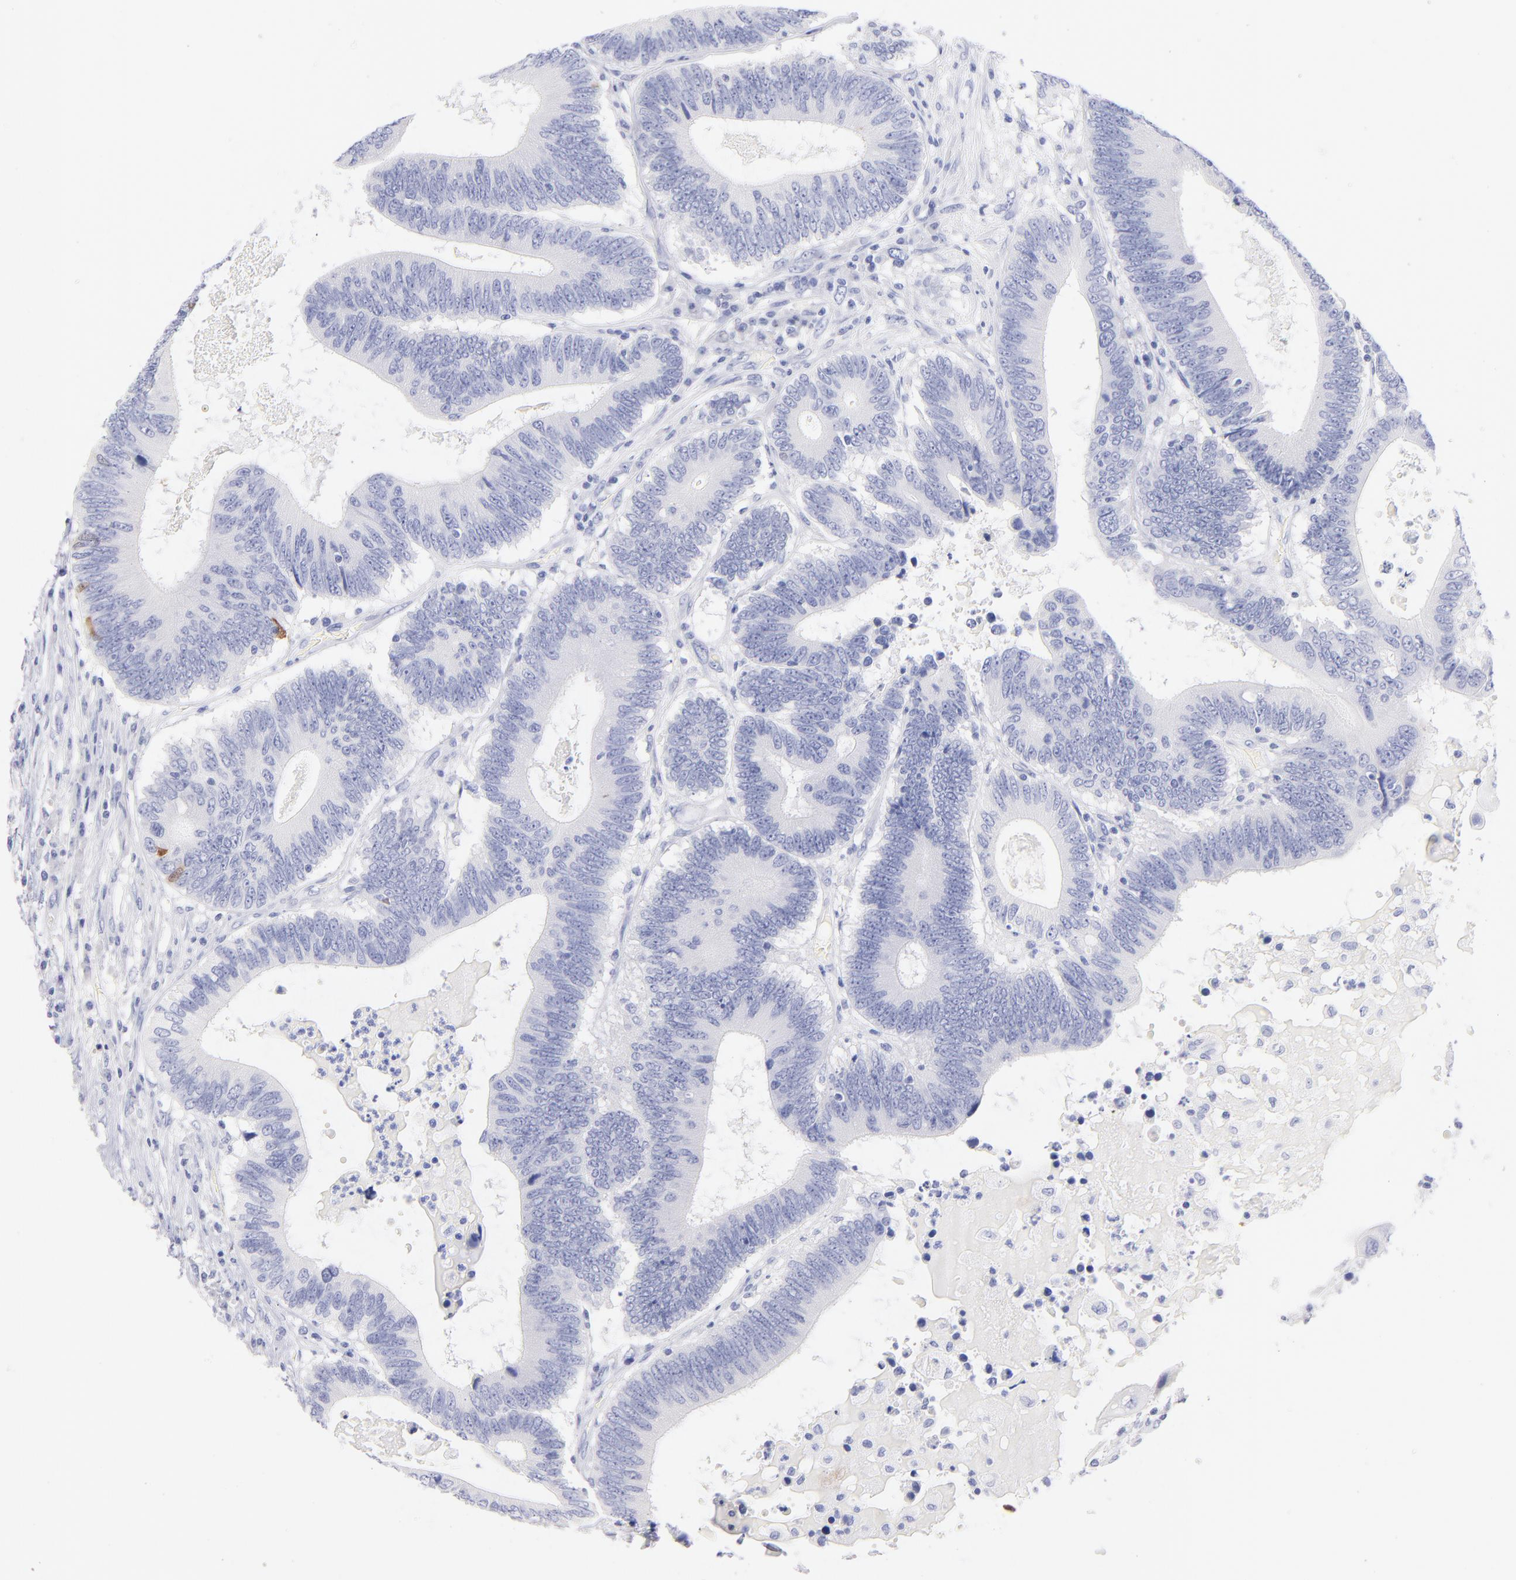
{"staining": {"intensity": "strong", "quantity": "<25%", "location": "cytoplasmic/membranous"}, "tissue": "colorectal cancer", "cell_type": "Tumor cells", "image_type": "cancer", "snomed": [{"axis": "morphology", "description": "Adenocarcinoma, NOS"}, {"axis": "topography", "description": "Colon"}], "caption": "A brown stain shows strong cytoplasmic/membranous expression of a protein in adenocarcinoma (colorectal) tumor cells.", "gene": "SCGN", "patient": {"sex": "female", "age": 78}}